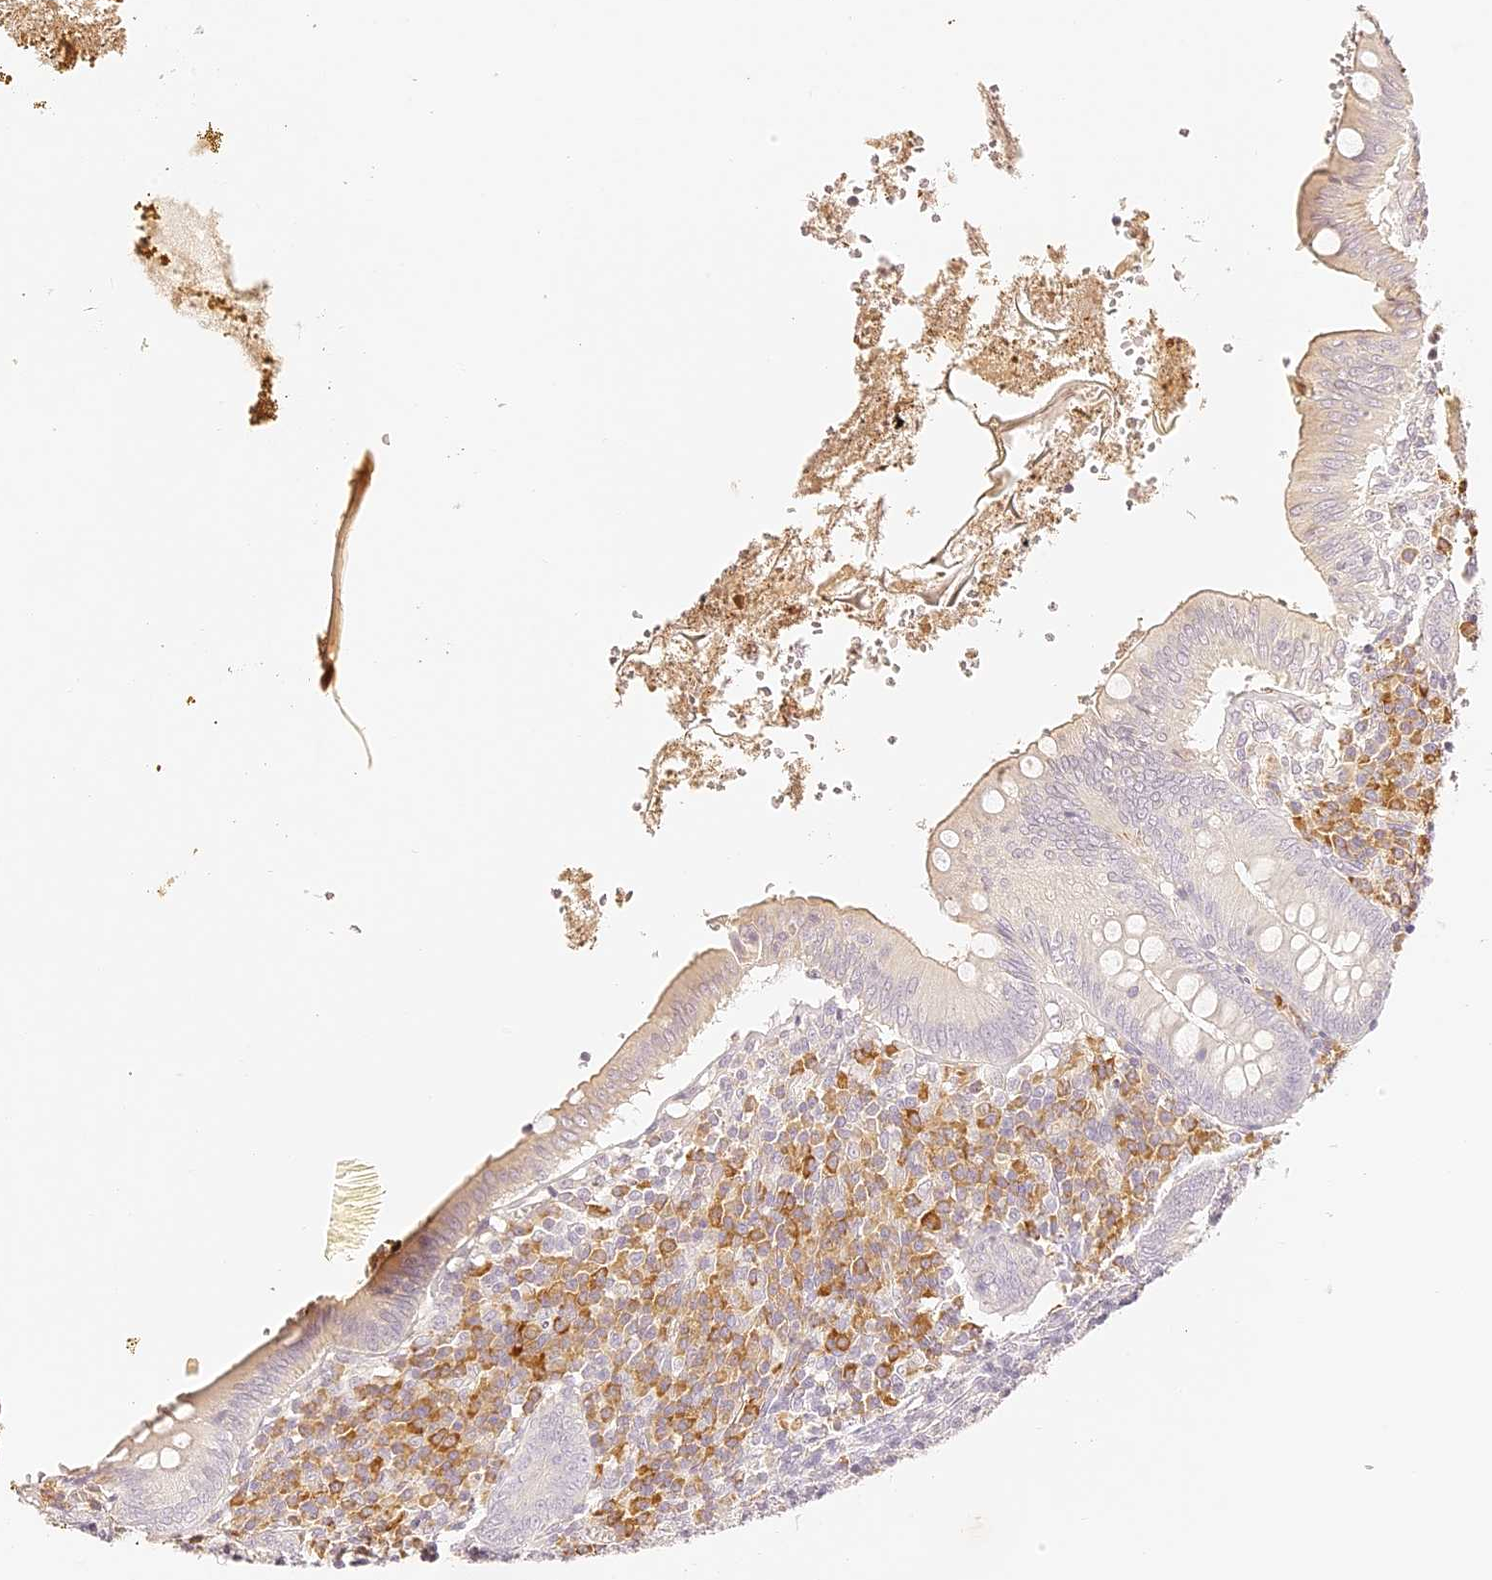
{"staining": {"intensity": "negative", "quantity": "none", "location": "none"}, "tissue": "appendix", "cell_type": "Glandular cells", "image_type": "normal", "snomed": [{"axis": "morphology", "description": "Normal tissue, NOS"}, {"axis": "topography", "description": "Appendix"}], "caption": "Immunohistochemical staining of benign appendix reveals no significant expression in glandular cells.", "gene": "TRIM45", "patient": {"sex": "male", "age": 8}}